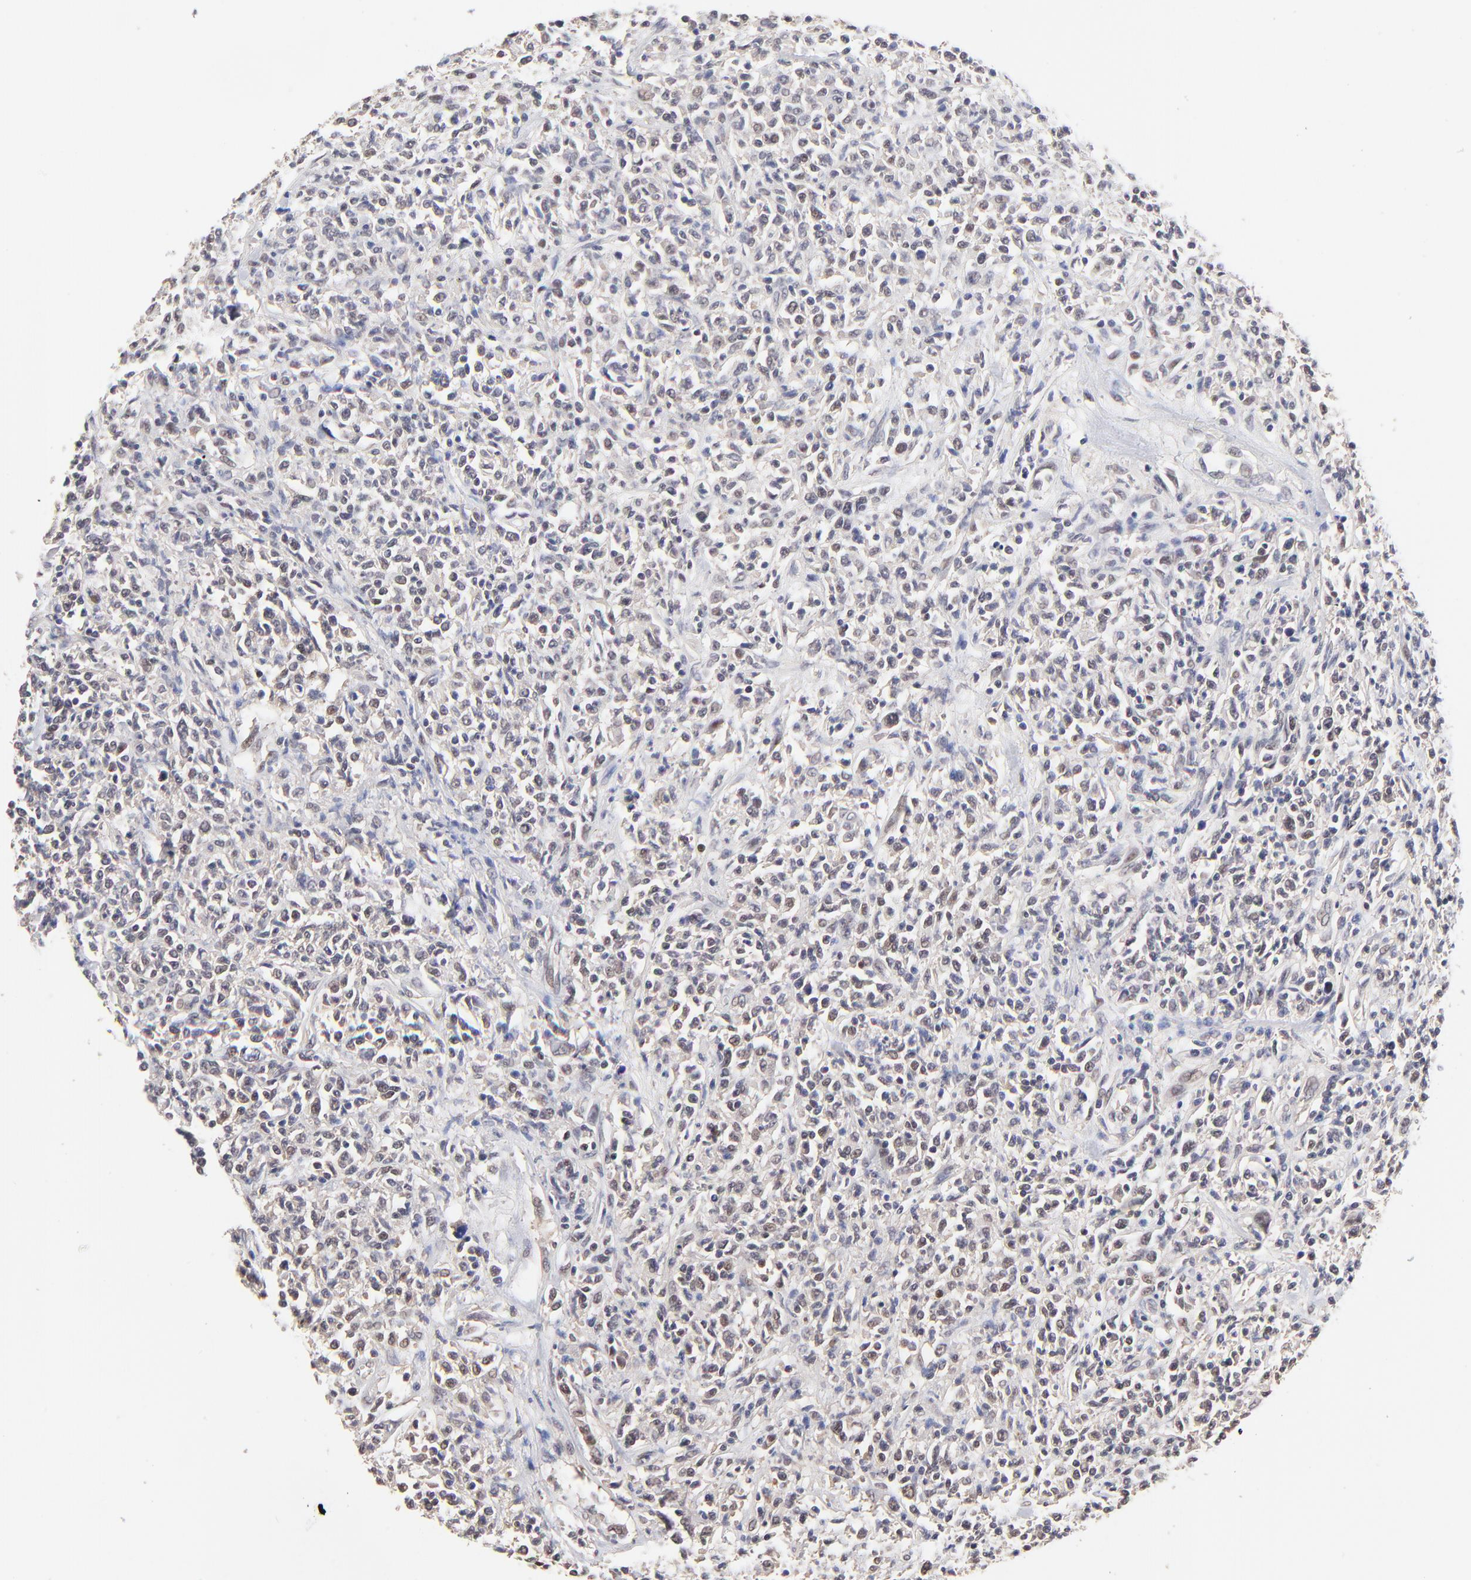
{"staining": {"intensity": "weak", "quantity": "<25%", "location": "nuclear"}, "tissue": "lymphoma", "cell_type": "Tumor cells", "image_type": "cancer", "snomed": [{"axis": "morphology", "description": "Malignant lymphoma, non-Hodgkin's type, Low grade"}, {"axis": "topography", "description": "Small intestine"}], "caption": "Human lymphoma stained for a protein using IHC reveals no staining in tumor cells.", "gene": "PSMC4", "patient": {"sex": "female", "age": 59}}